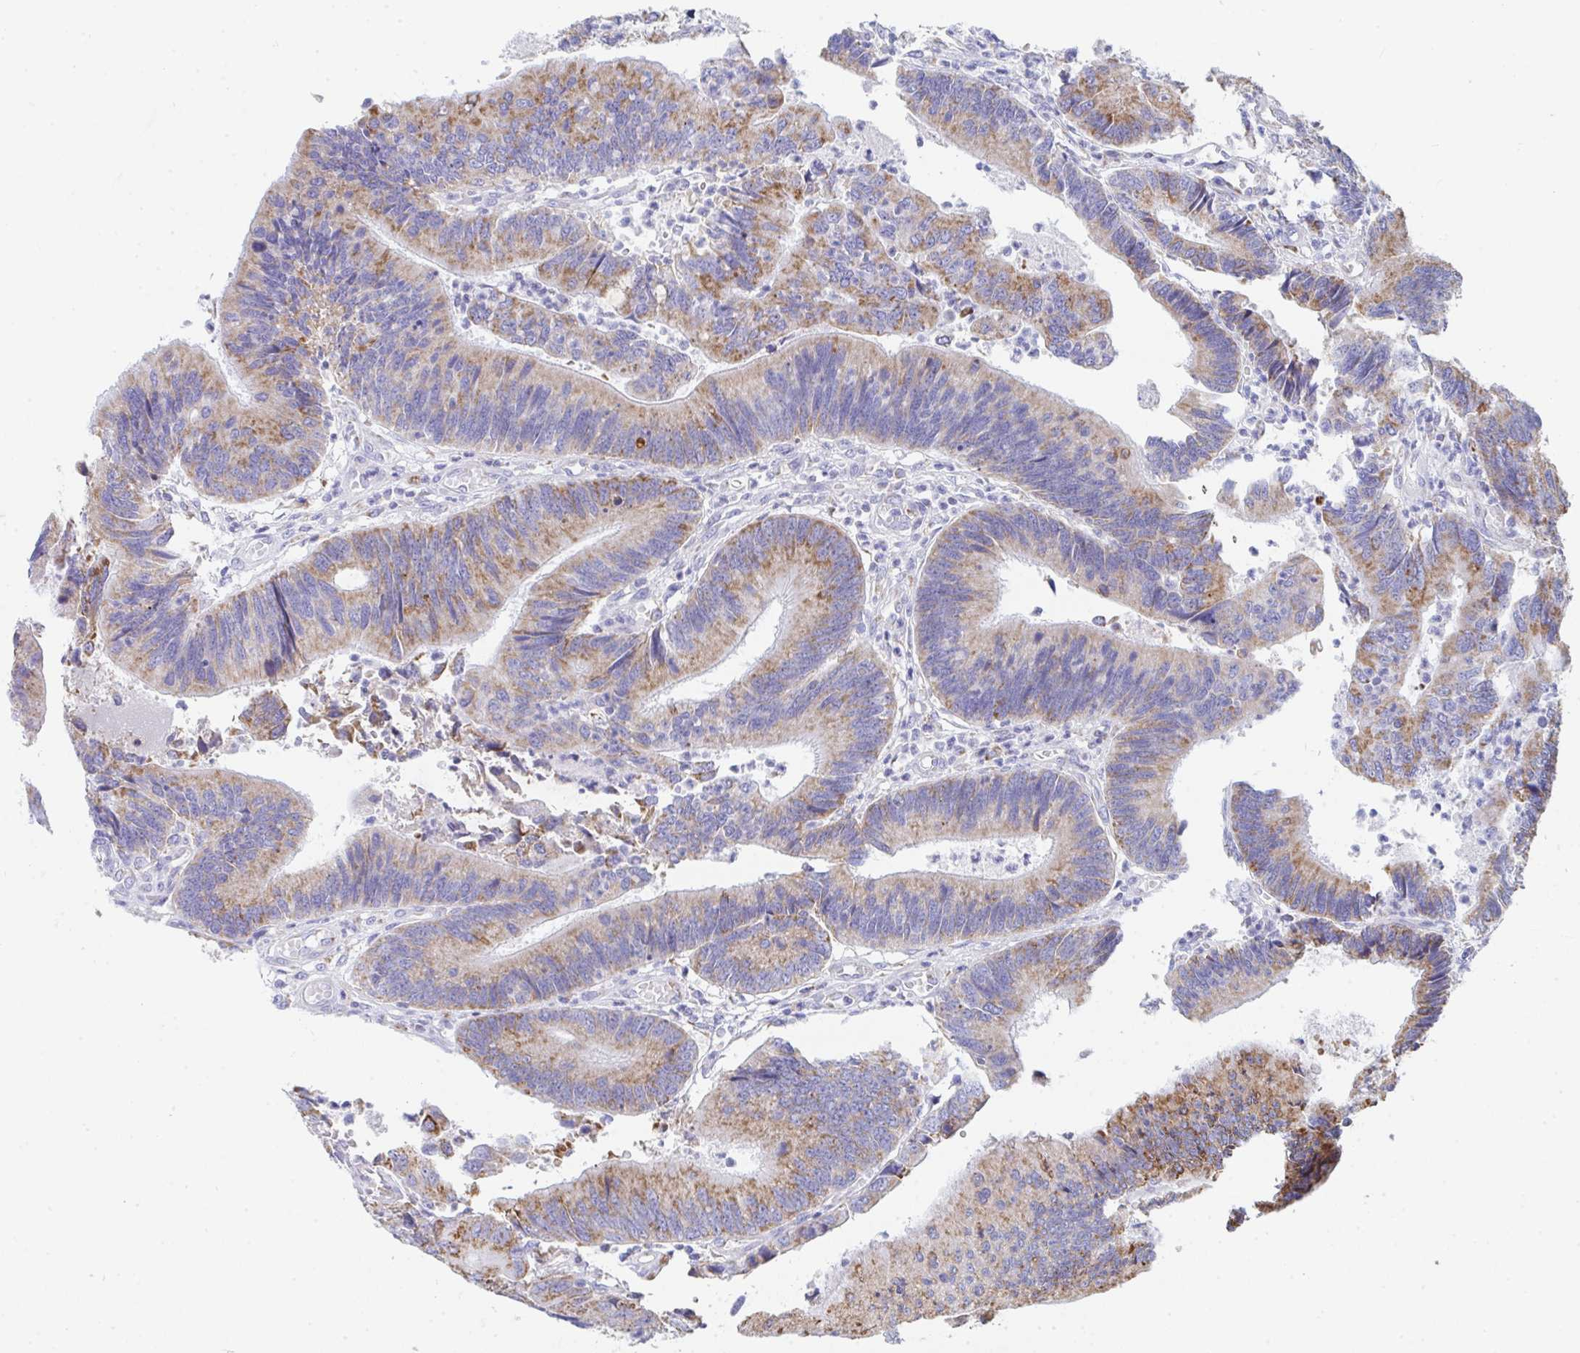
{"staining": {"intensity": "moderate", "quantity": ">75%", "location": "cytoplasmic/membranous"}, "tissue": "colorectal cancer", "cell_type": "Tumor cells", "image_type": "cancer", "snomed": [{"axis": "morphology", "description": "Adenocarcinoma, NOS"}, {"axis": "topography", "description": "Colon"}], "caption": "An image showing moderate cytoplasmic/membranous staining in approximately >75% of tumor cells in colorectal cancer, as visualized by brown immunohistochemical staining.", "gene": "AIFM1", "patient": {"sex": "female", "age": 67}}